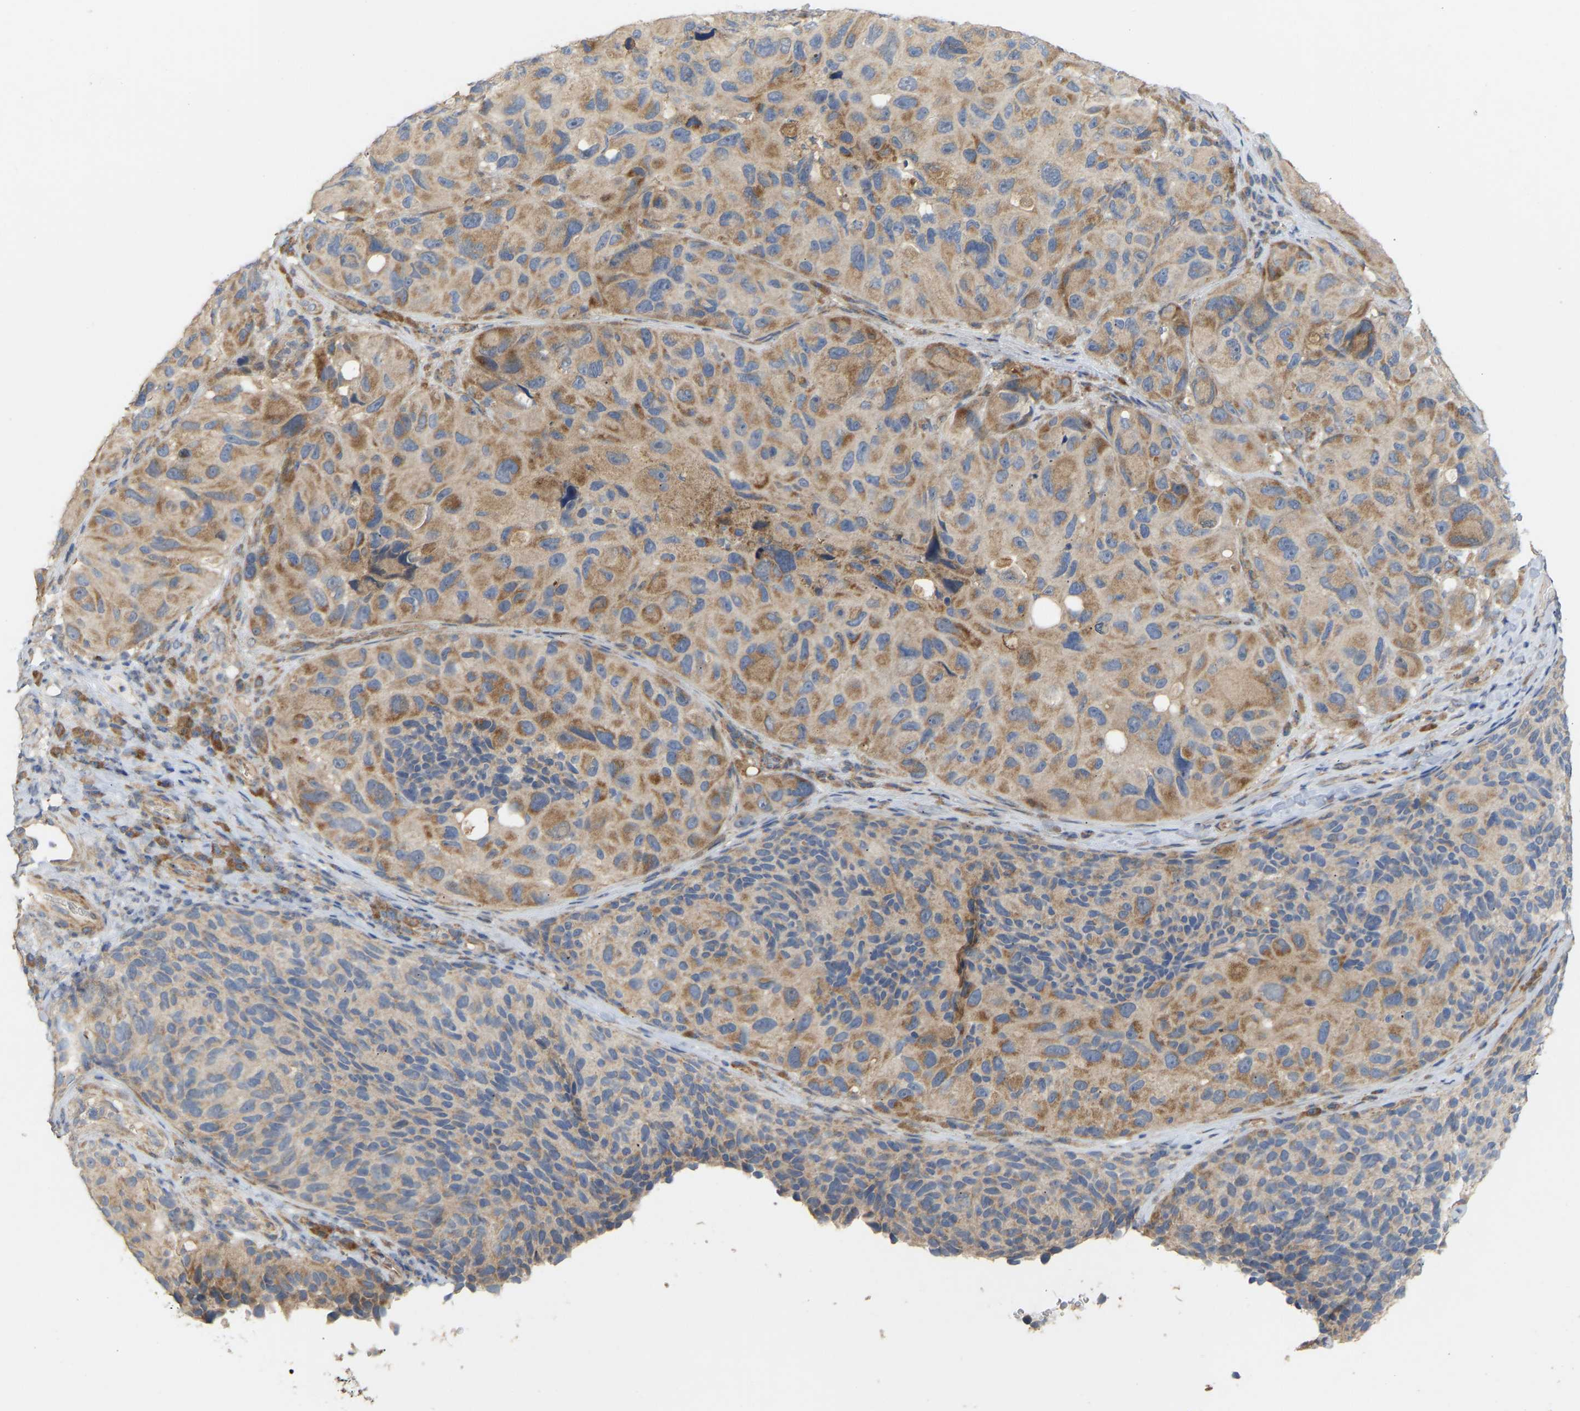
{"staining": {"intensity": "moderate", "quantity": ">75%", "location": "cytoplasmic/membranous"}, "tissue": "melanoma", "cell_type": "Tumor cells", "image_type": "cancer", "snomed": [{"axis": "morphology", "description": "Malignant melanoma, NOS"}, {"axis": "topography", "description": "Skin"}], "caption": "A histopathology image showing moderate cytoplasmic/membranous positivity in approximately >75% of tumor cells in malignant melanoma, as visualized by brown immunohistochemical staining.", "gene": "HACD2", "patient": {"sex": "female", "age": 73}}